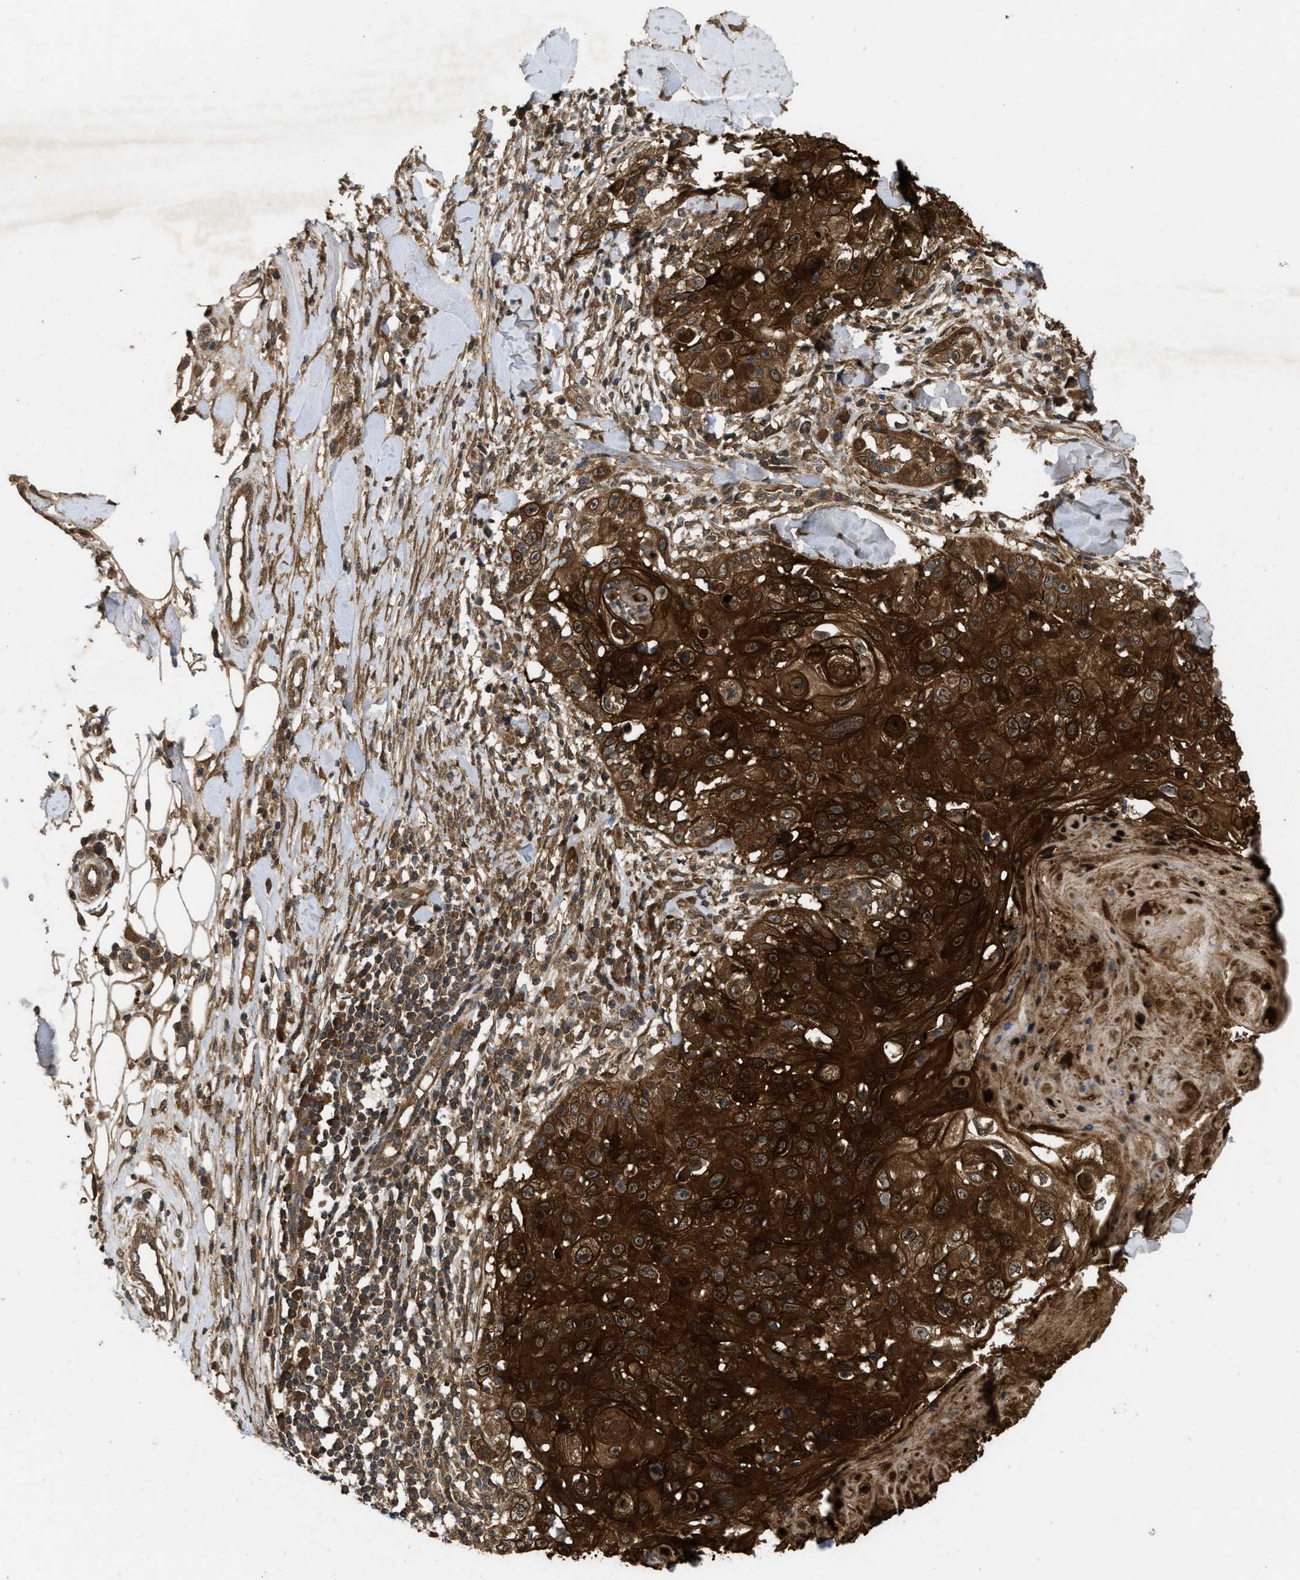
{"staining": {"intensity": "strong", "quantity": ">75%", "location": "cytoplasmic/membranous,nuclear"}, "tissue": "skin cancer", "cell_type": "Tumor cells", "image_type": "cancer", "snomed": [{"axis": "morphology", "description": "Squamous cell carcinoma, NOS"}, {"axis": "topography", "description": "Skin"}], "caption": "Protein staining by immunohistochemistry (IHC) displays strong cytoplasmic/membranous and nuclear staining in approximately >75% of tumor cells in skin cancer.", "gene": "FZD6", "patient": {"sex": "male", "age": 86}}